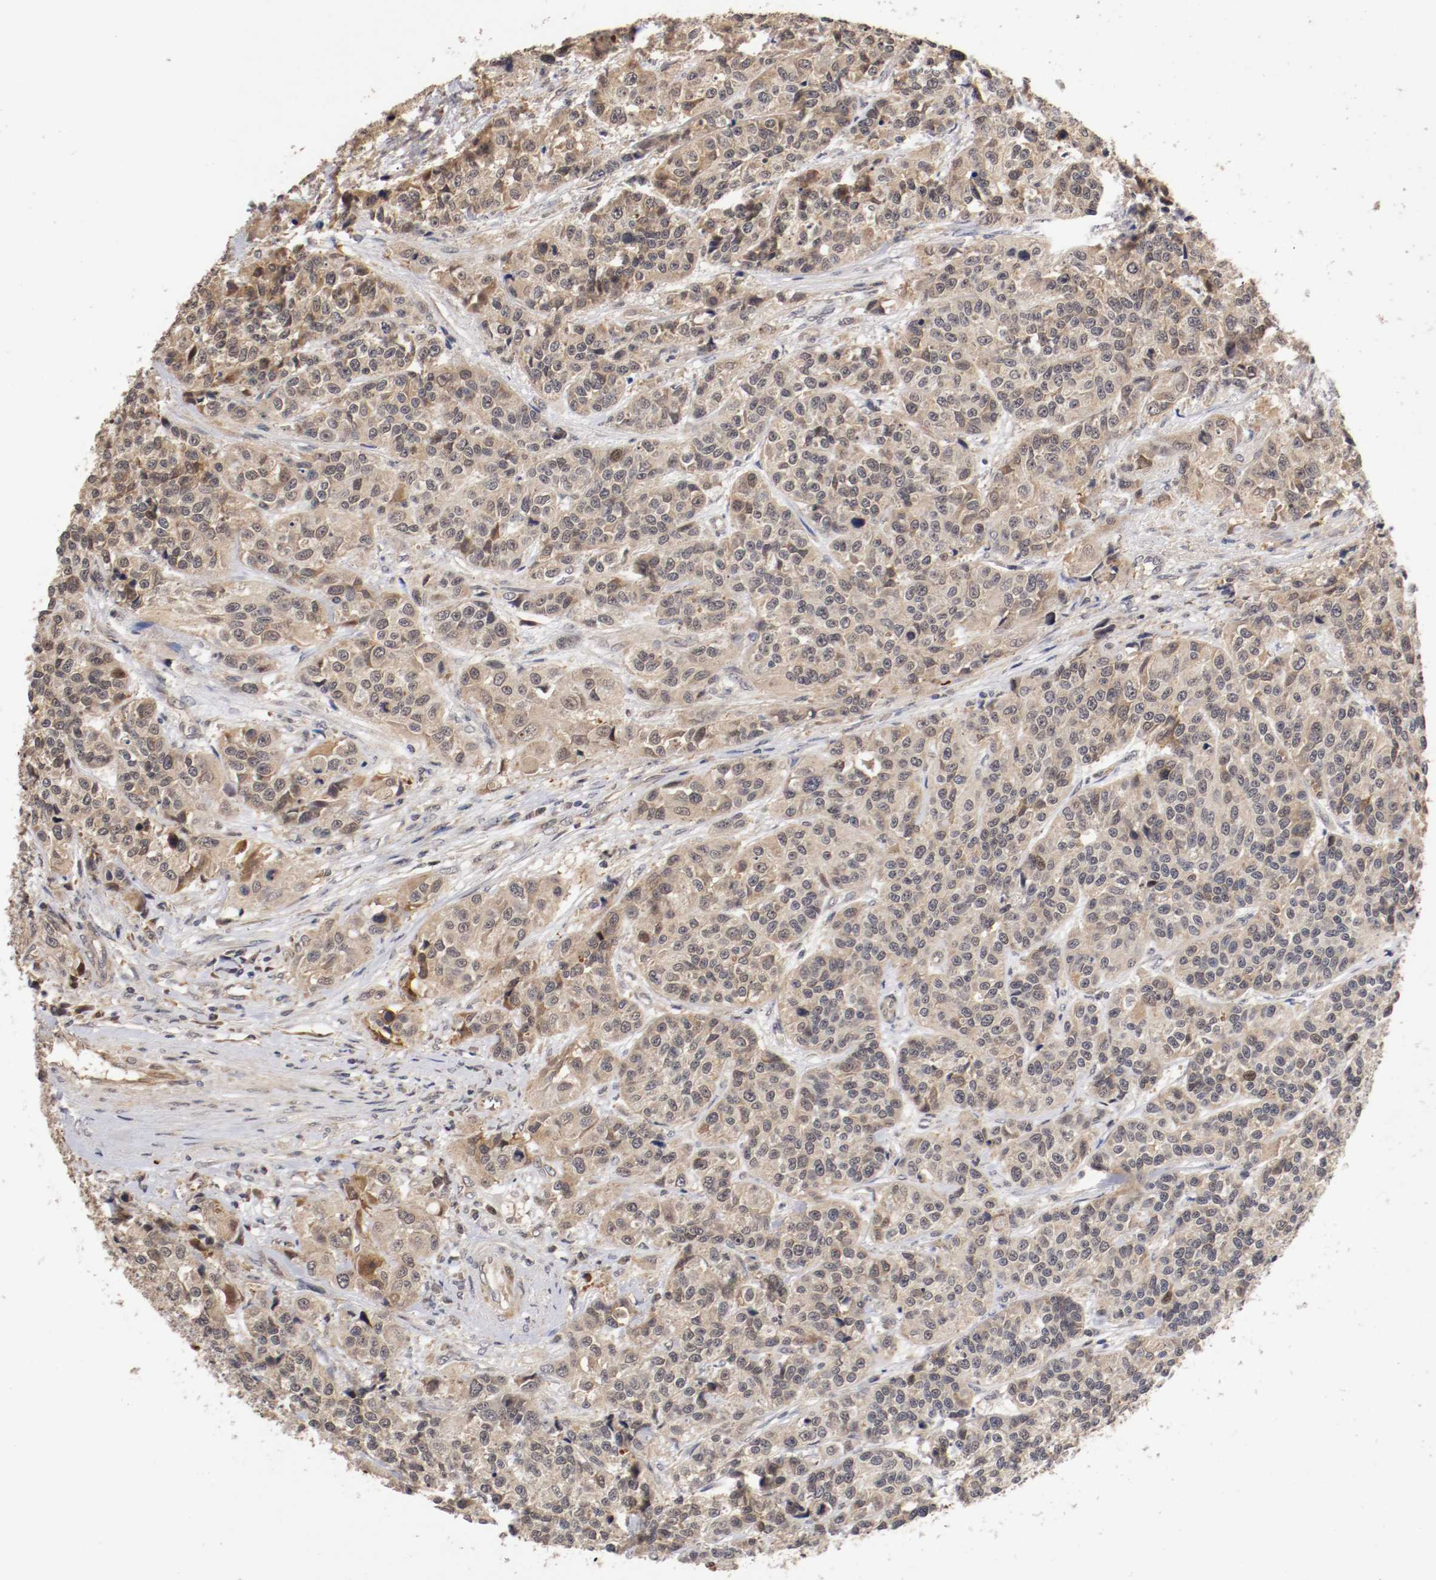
{"staining": {"intensity": "moderate", "quantity": ">75%", "location": "cytoplasmic/membranous,nuclear"}, "tissue": "urothelial cancer", "cell_type": "Tumor cells", "image_type": "cancer", "snomed": [{"axis": "morphology", "description": "Urothelial carcinoma, High grade"}, {"axis": "topography", "description": "Urinary bladder"}], "caption": "This is an image of IHC staining of urothelial cancer, which shows moderate positivity in the cytoplasmic/membranous and nuclear of tumor cells.", "gene": "TNFRSF1B", "patient": {"sex": "female", "age": 81}}